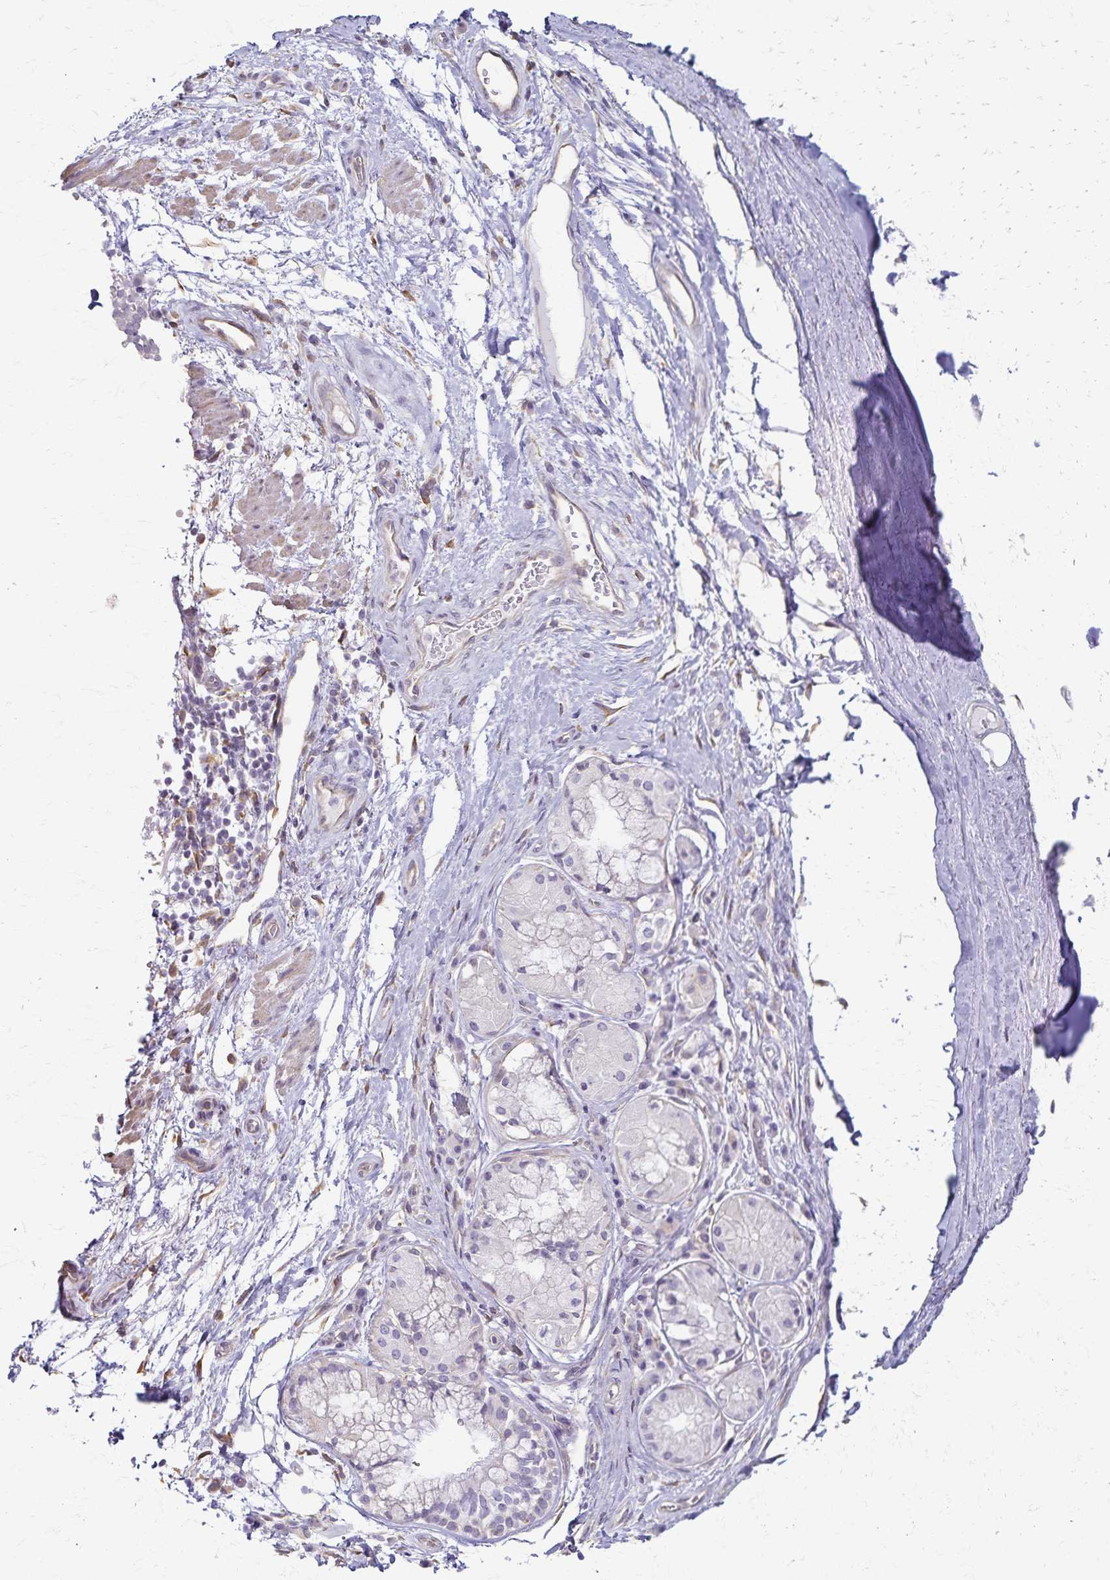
{"staining": {"intensity": "weak", "quantity": "<25%", "location": "cytoplasmic/membranous"}, "tissue": "adipose tissue", "cell_type": "Adipocytes", "image_type": "normal", "snomed": [{"axis": "morphology", "description": "Normal tissue, NOS"}, {"axis": "topography", "description": "Cartilage tissue"}, {"axis": "topography", "description": "Bronchus"}], "caption": "Unremarkable adipose tissue was stained to show a protein in brown. There is no significant staining in adipocytes. (DAB (3,3'-diaminobenzidine) IHC visualized using brightfield microscopy, high magnification).", "gene": "KISS1", "patient": {"sex": "male", "age": 64}}